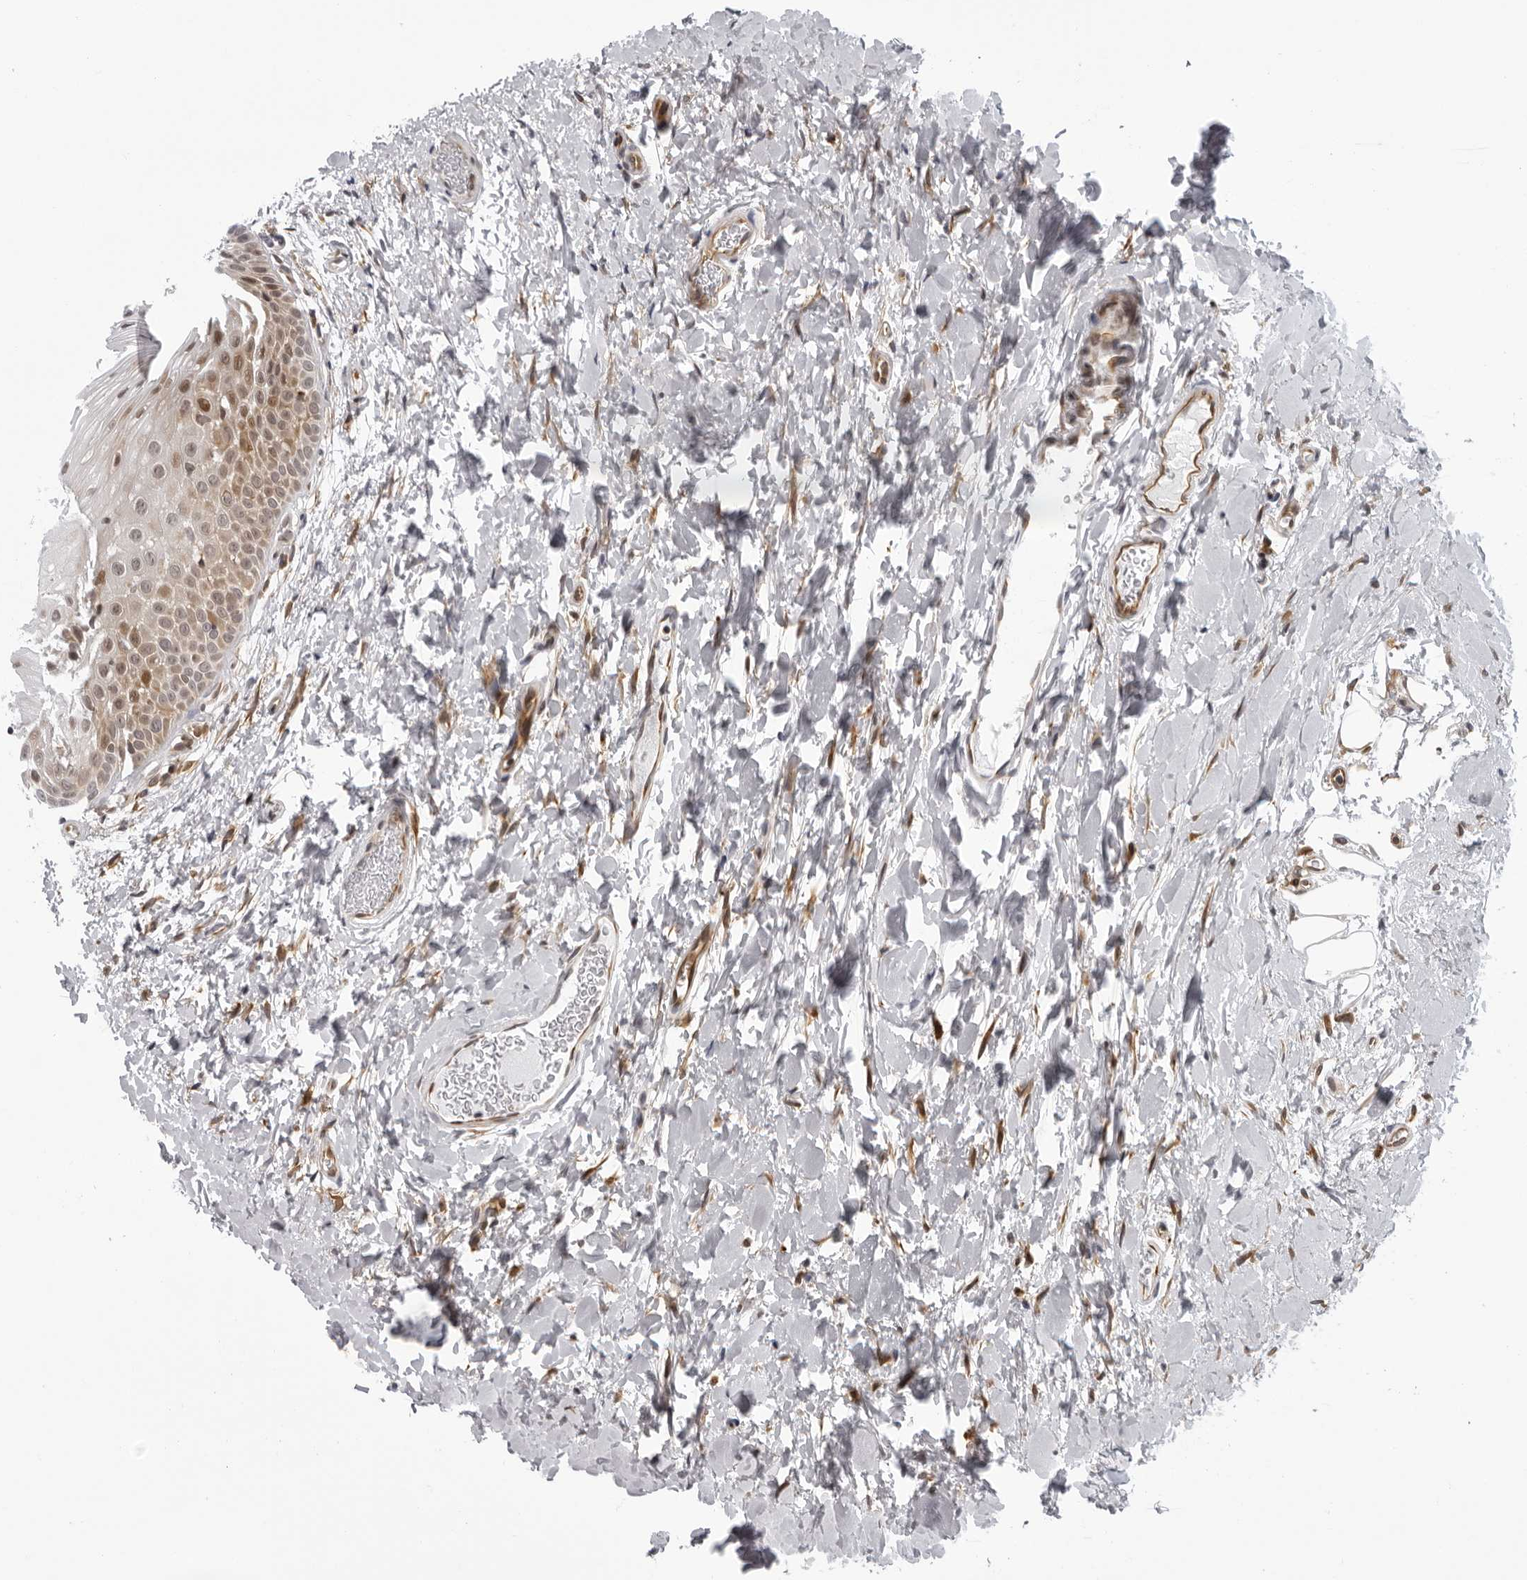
{"staining": {"intensity": "moderate", "quantity": "<25%", "location": "nuclear"}, "tissue": "oral mucosa", "cell_type": "Squamous epithelial cells", "image_type": "normal", "snomed": [{"axis": "morphology", "description": "Normal tissue, NOS"}, {"axis": "topography", "description": "Oral tissue"}], "caption": "Moderate nuclear positivity is seen in about <25% of squamous epithelial cells in benign oral mucosa.", "gene": "GCSAML", "patient": {"sex": "female", "age": 56}}